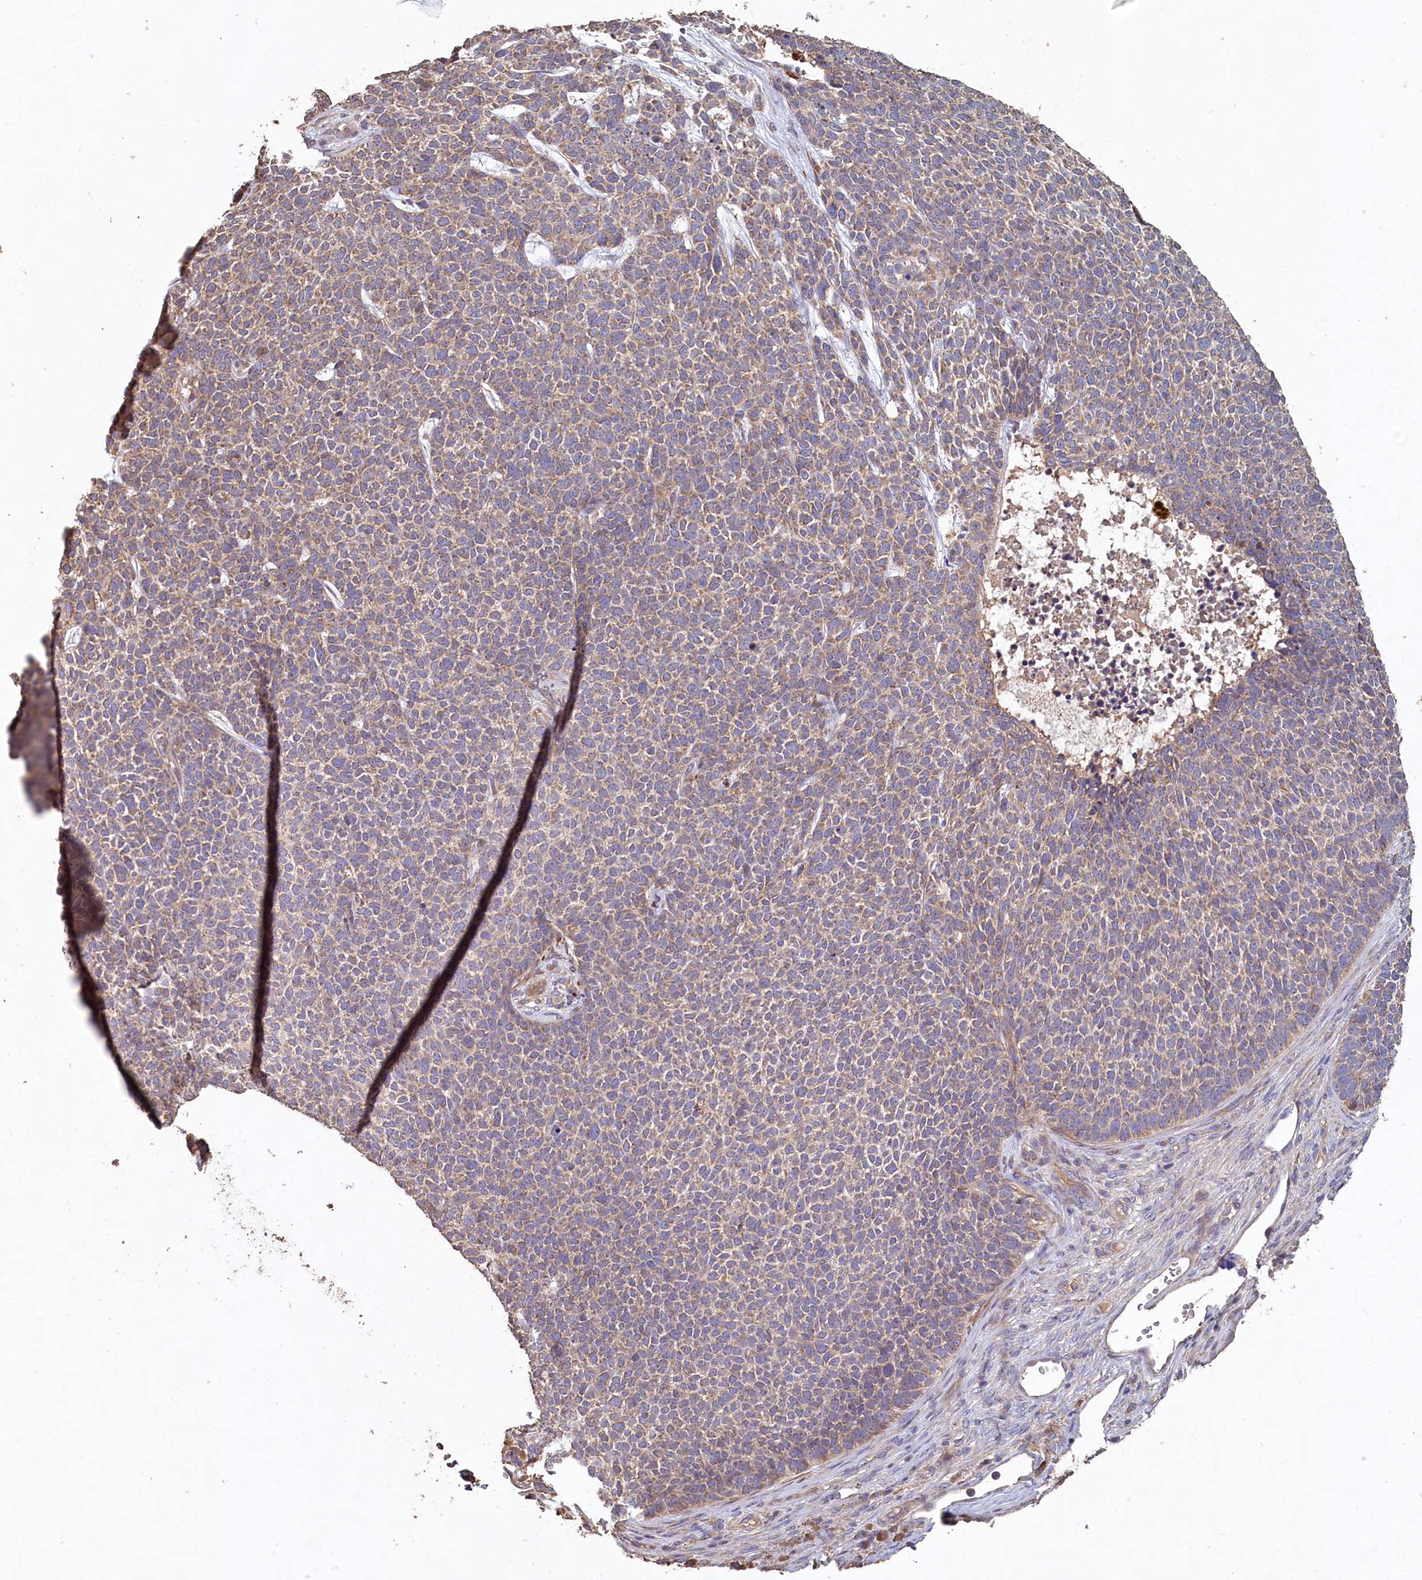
{"staining": {"intensity": "weak", "quantity": "25%-75%", "location": "cytoplasmic/membranous"}, "tissue": "skin cancer", "cell_type": "Tumor cells", "image_type": "cancer", "snomed": [{"axis": "morphology", "description": "Basal cell carcinoma"}, {"axis": "topography", "description": "Skin"}], "caption": "Immunohistochemical staining of human skin cancer (basal cell carcinoma) exhibits low levels of weak cytoplasmic/membranous protein positivity in about 25%-75% of tumor cells. (IHC, brightfield microscopy, high magnification).", "gene": "FUNDC1", "patient": {"sex": "female", "age": 84}}